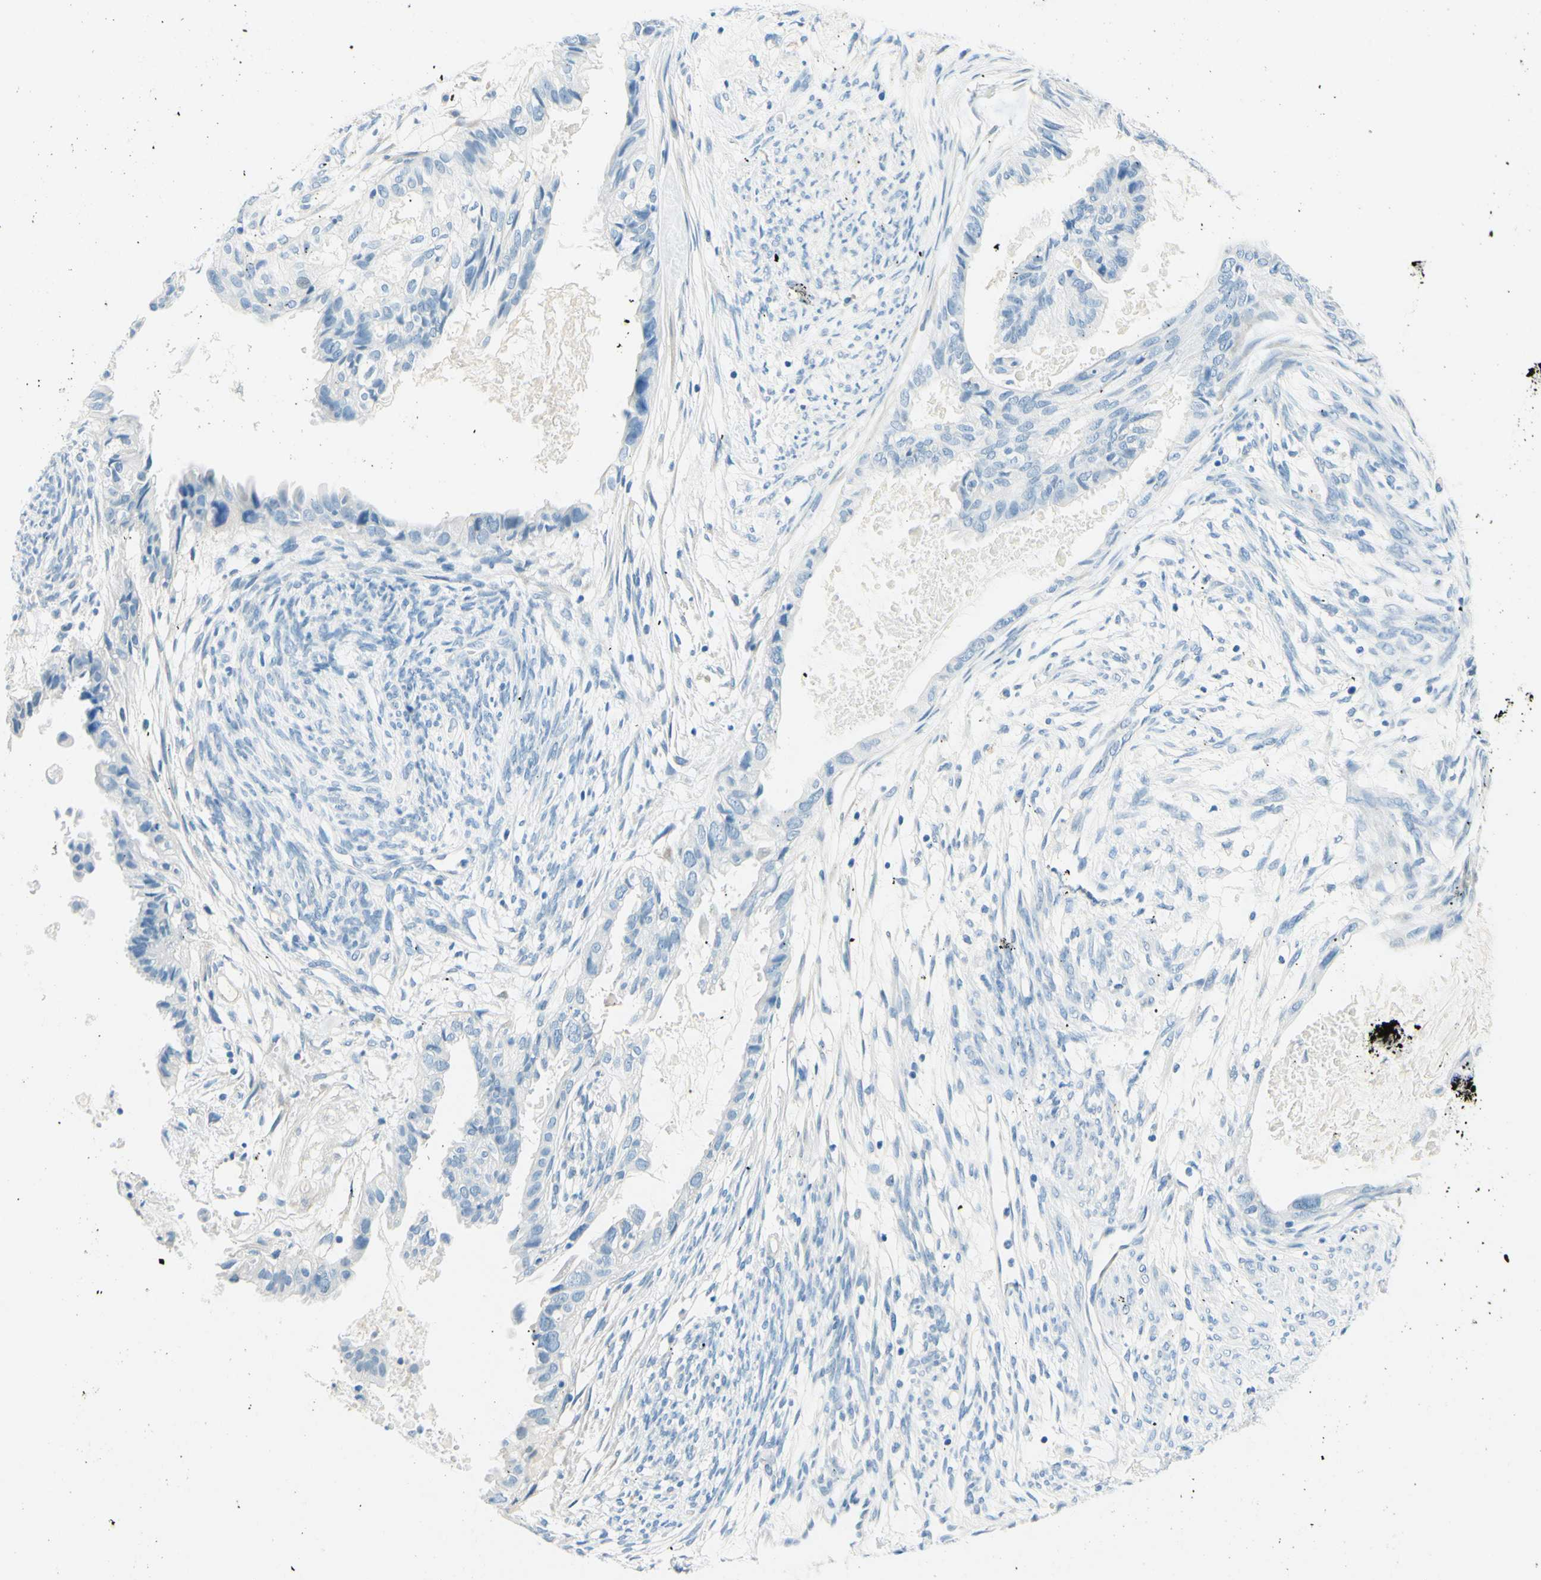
{"staining": {"intensity": "negative", "quantity": "none", "location": "none"}, "tissue": "cervical cancer", "cell_type": "Tumor cells", "image_type": "cancer", "snomed": [{"axis": "morphology", "description": "Normal tissue, NOS"}, {"axis": "morphology", "description": "Adenocarcinoma, NOS"}, {"axis": "topography", "description": "Cervix"}, {"axis": "topography", "description": "Endometrium"}], "caption": "Tumor cells show no significant staining in adenocarcinoma (cervical).", "gene": "PASD1", "patient": {"sex": "female", "age": 86}}